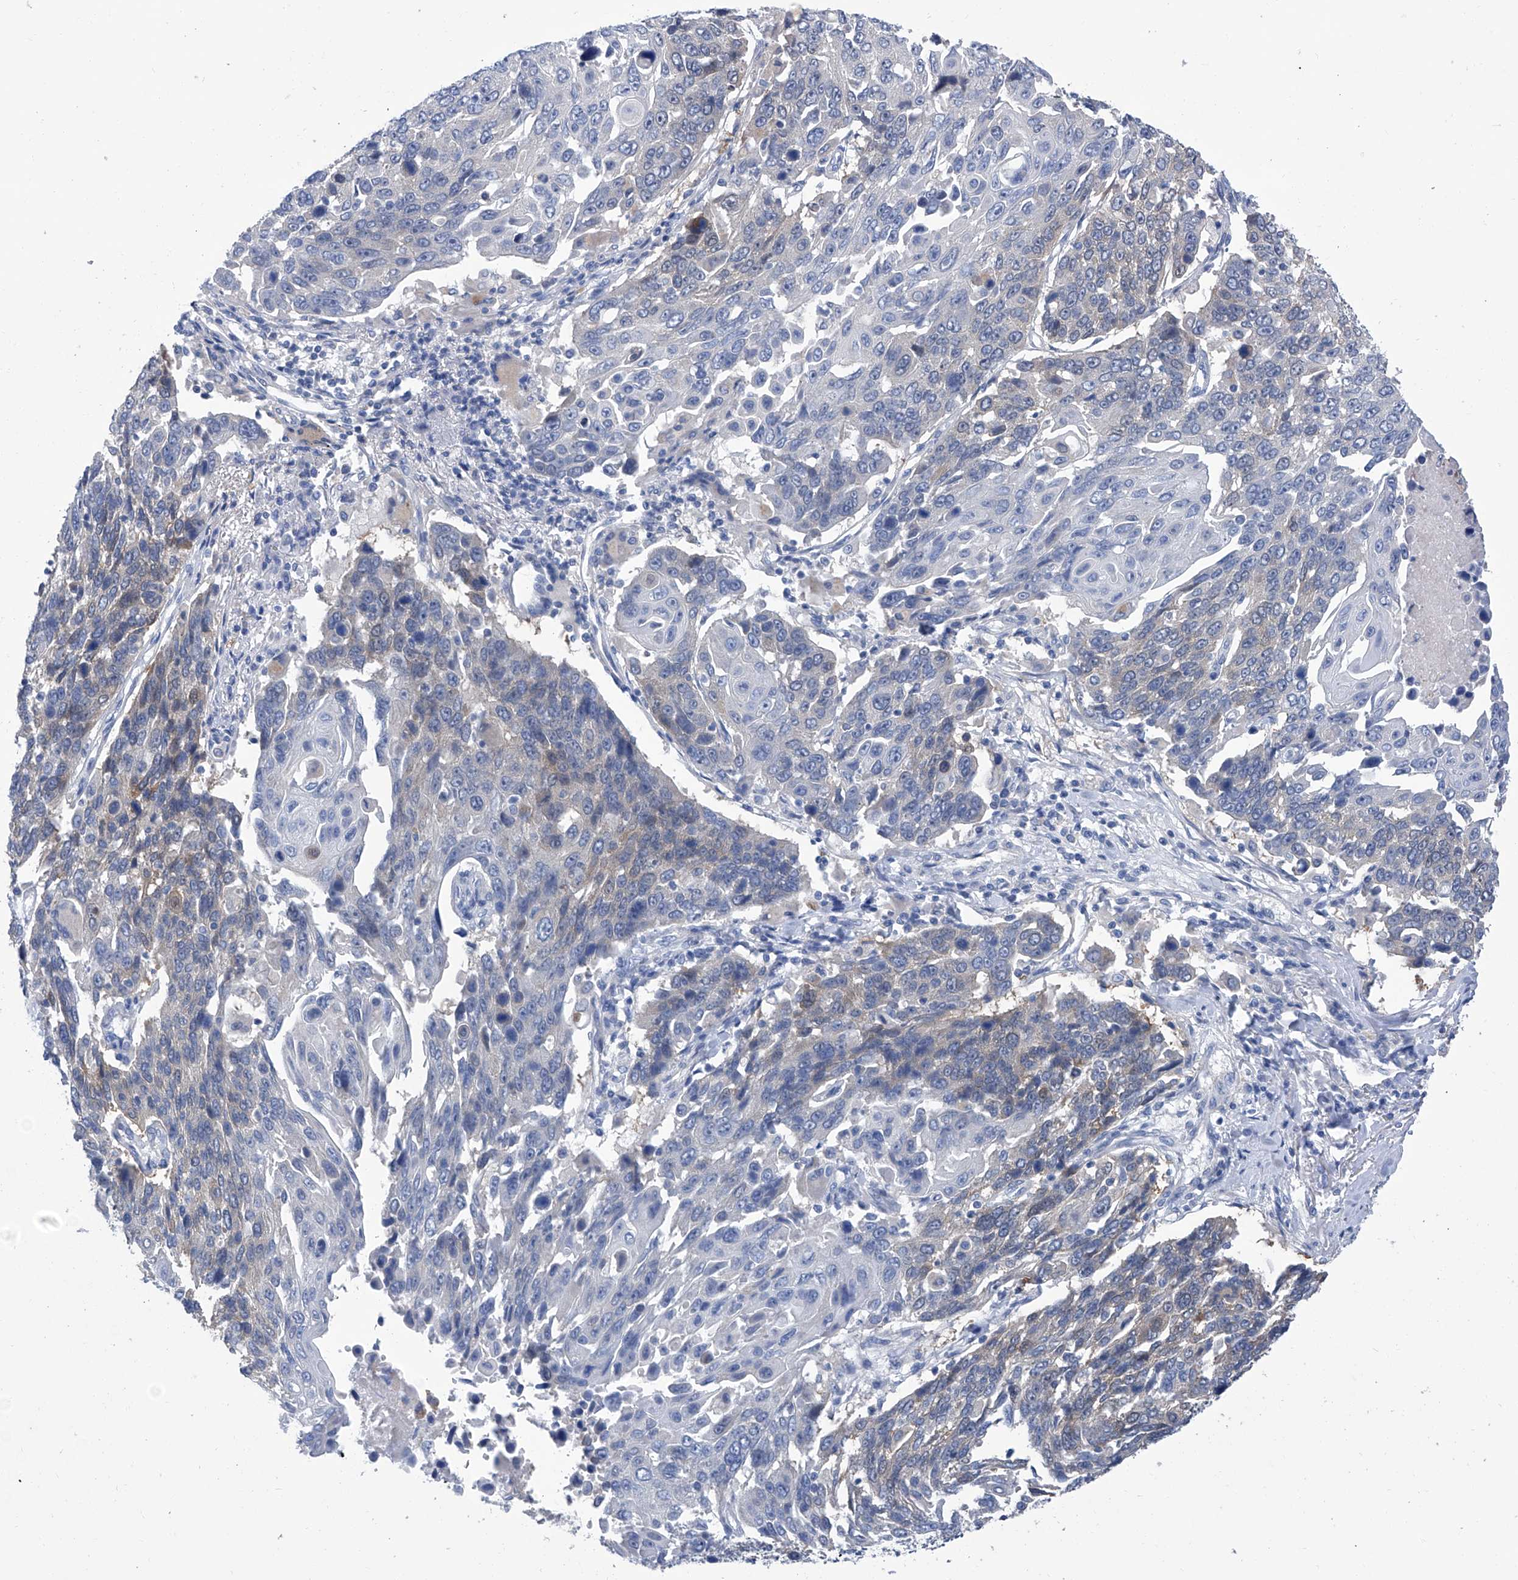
{"staining": {"intensity": "weak", "quantity": "<25%", "location": "cytoplasmic/membranous"}, "tissue": "lung cancer", "cell_type": "Tumor cells", "image_type": "cancer", "snomed": [{"axis": "morphology", "description": "Squamous cell carcinoma, NOS"}, {"axis": "topography", "description": "Lung"}], "caption": "A high-resolution photomicrograph shows IHC staining of squamous cell carcinoma (lung), which shows no significant positivity in tumor cells.", "gene": "IMPA2", "patient": {"sex": "male", "age": 66}}